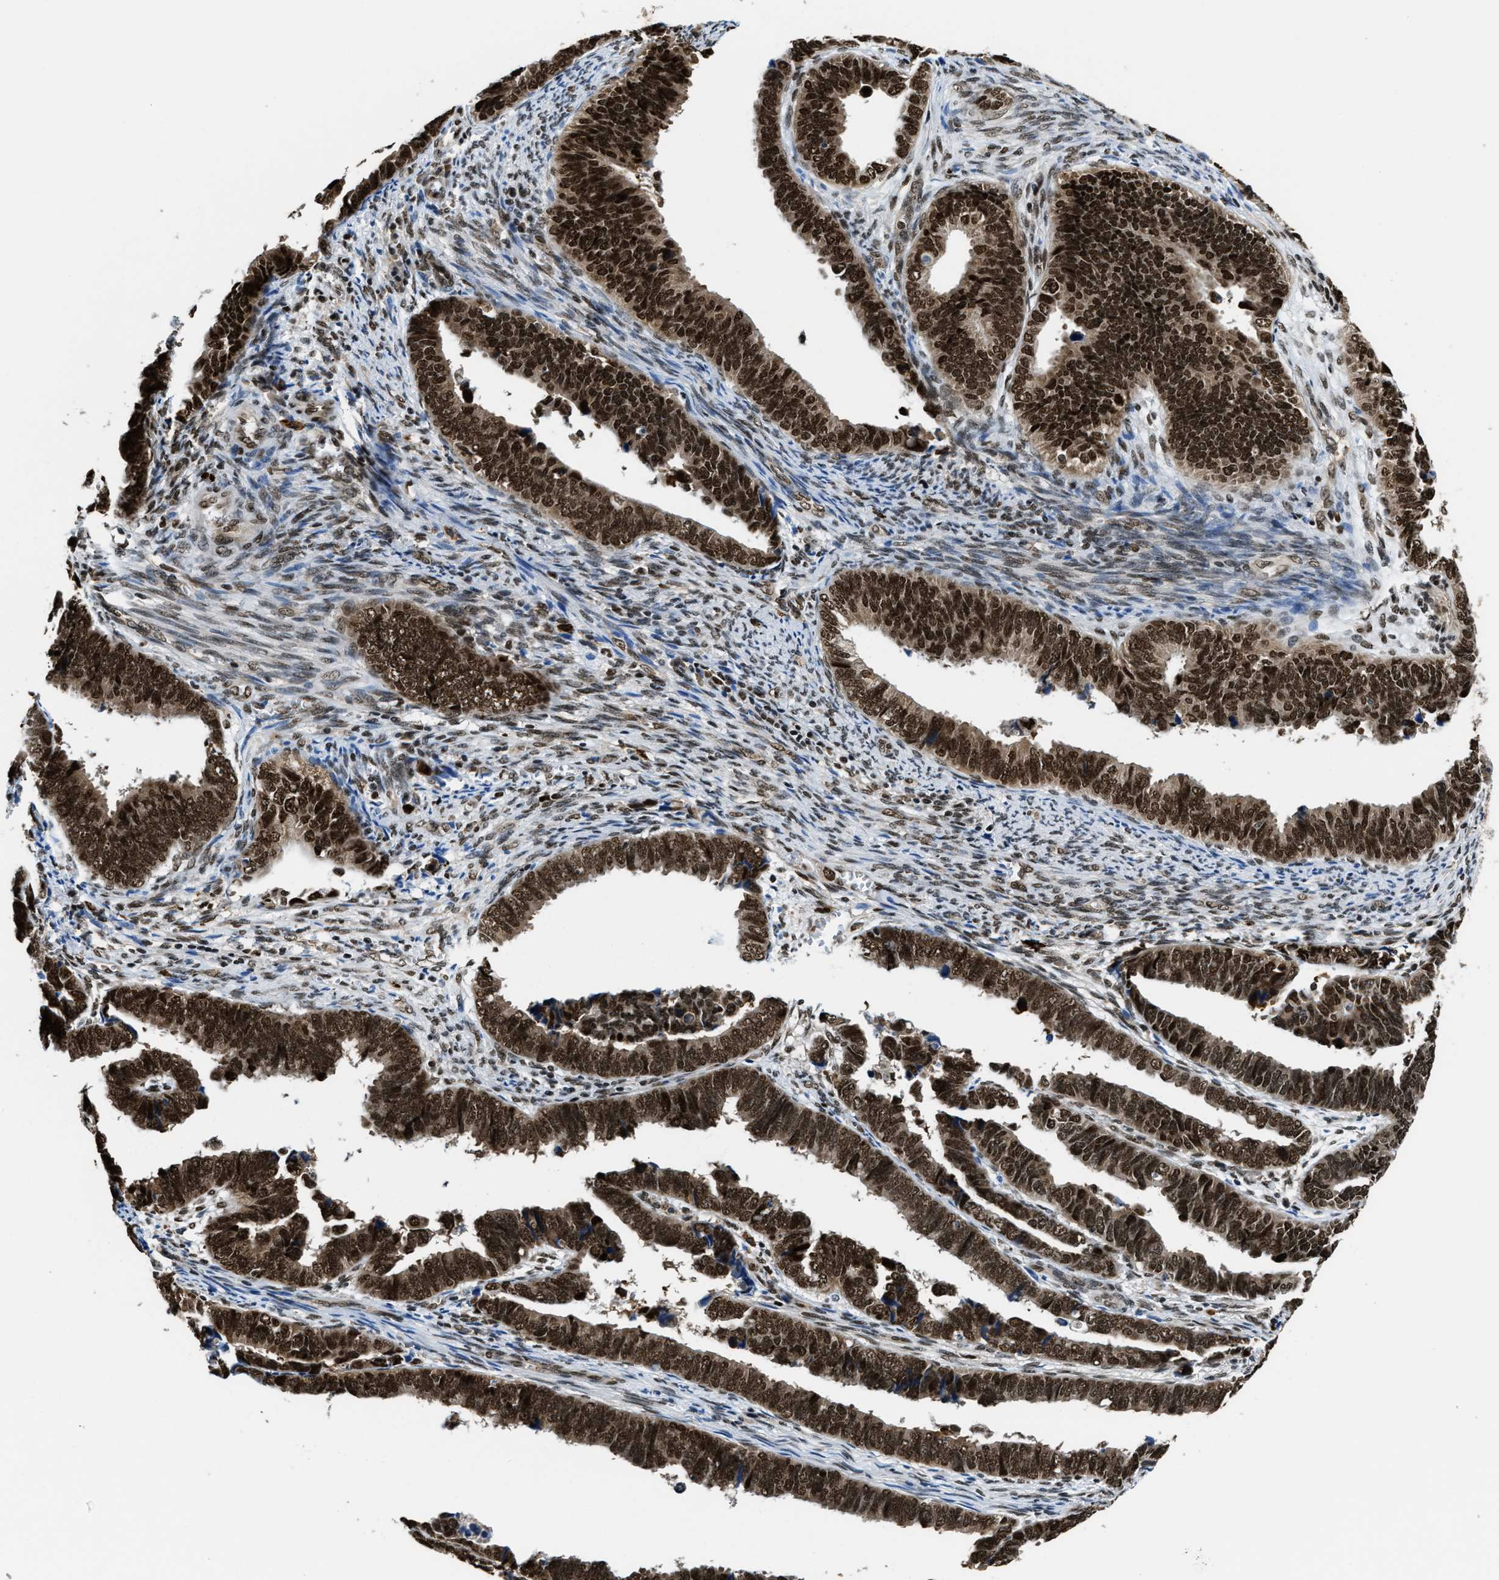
{"staining": {"intensity": "strong", "quantity": ">75%", "location": "cytoplasmic/membranous,nuclear"}, "tissue": "endometrial cancer", "cell_type": "Tumor cells", "image_type": "cancer", "snomed": [{"axis": "morphology", "description": "Adenocarcinoma, NOS"}, {"axis": "topography", "description": "Endometrium"}], "caption": "Tumor cells exhibit high levels of strong cytoplasmic/membranous and nuclear staining in approximately >75% of cells in endometrial adenocarcinoma.", "gene": "CCNDBP1", "patient": {"sex": "female", "age": 75}}